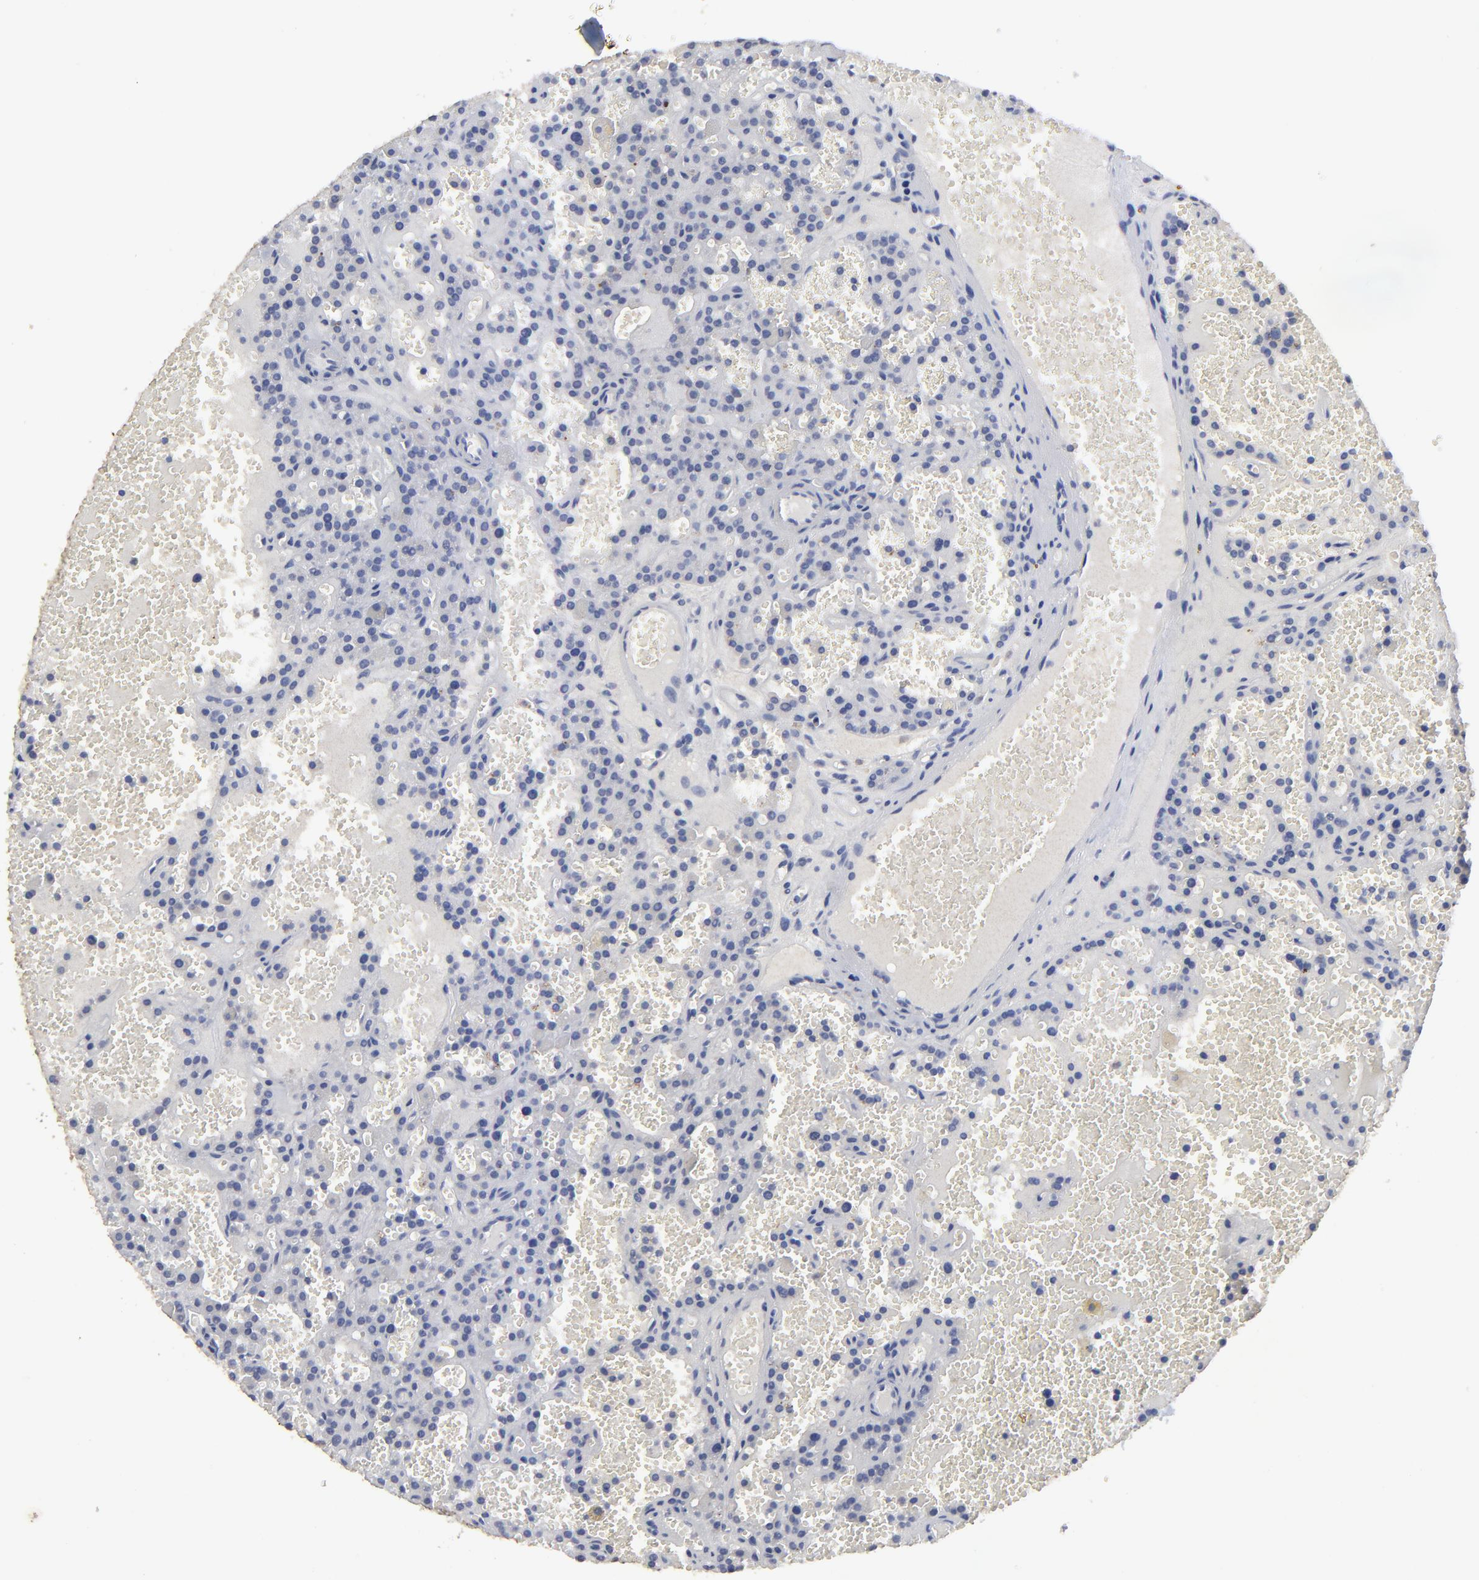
{"staining": {"intensity": "negative", "quantity": "none", "location": "none"}, "tissue": "parathyroid gland", "cell_type": "Glandular cells", "image_type": "normal", "snomed": [{"axis": "morphology", "description": "Normal tissue, NOS"}, {"axis": "topography", "description": "Parathyroid gland"}], "caption": "Immunohistochemical staining of normal parathyroid gland demonstrates no significant expression in glandular cells.", "gene": "SULF2", "patient": {"sex": "male", "age": 25}}